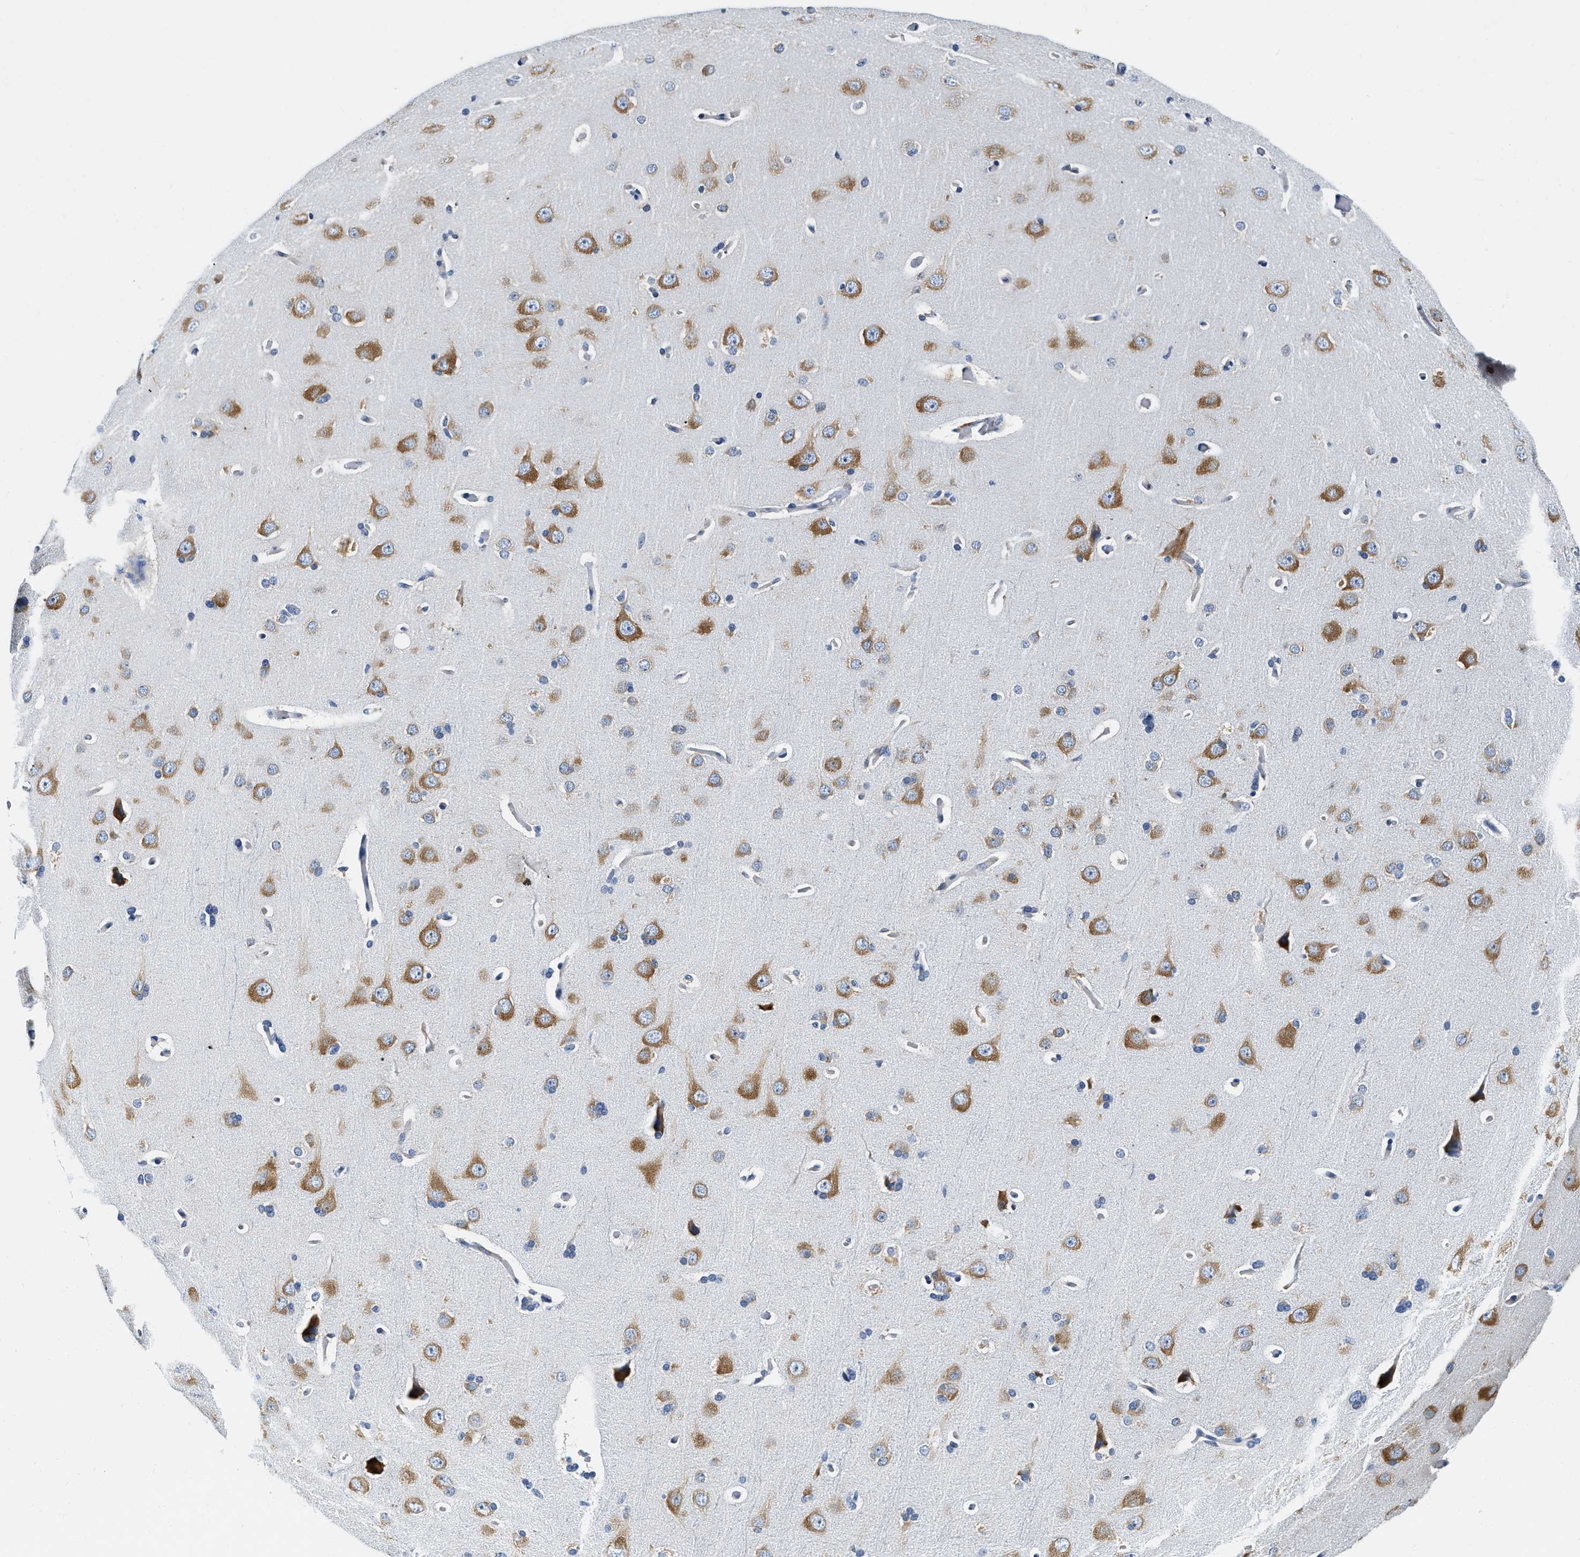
{"staining": {"intensity": "negative", "quantity": "none", "location": "none"}, "tissue": "cerebral cortex", "cell_type": "Endothelial cells", "image_type": "normal", "snomed": [{"axis": "morphology", "description": "Normal tissue, NOS"}, {"axis": "topography", "description": "Cerebral cortex"}], "caption": "Histopathology image shows no protein expression in endothelial cells of normal cerebral cortex. (Brightfield microscopy of DAB (3,3'-diaminobenzidine) IHC at high magnification).", "gene": "EIF2AK2", "patient": {"sex": "male", "age": 62}}